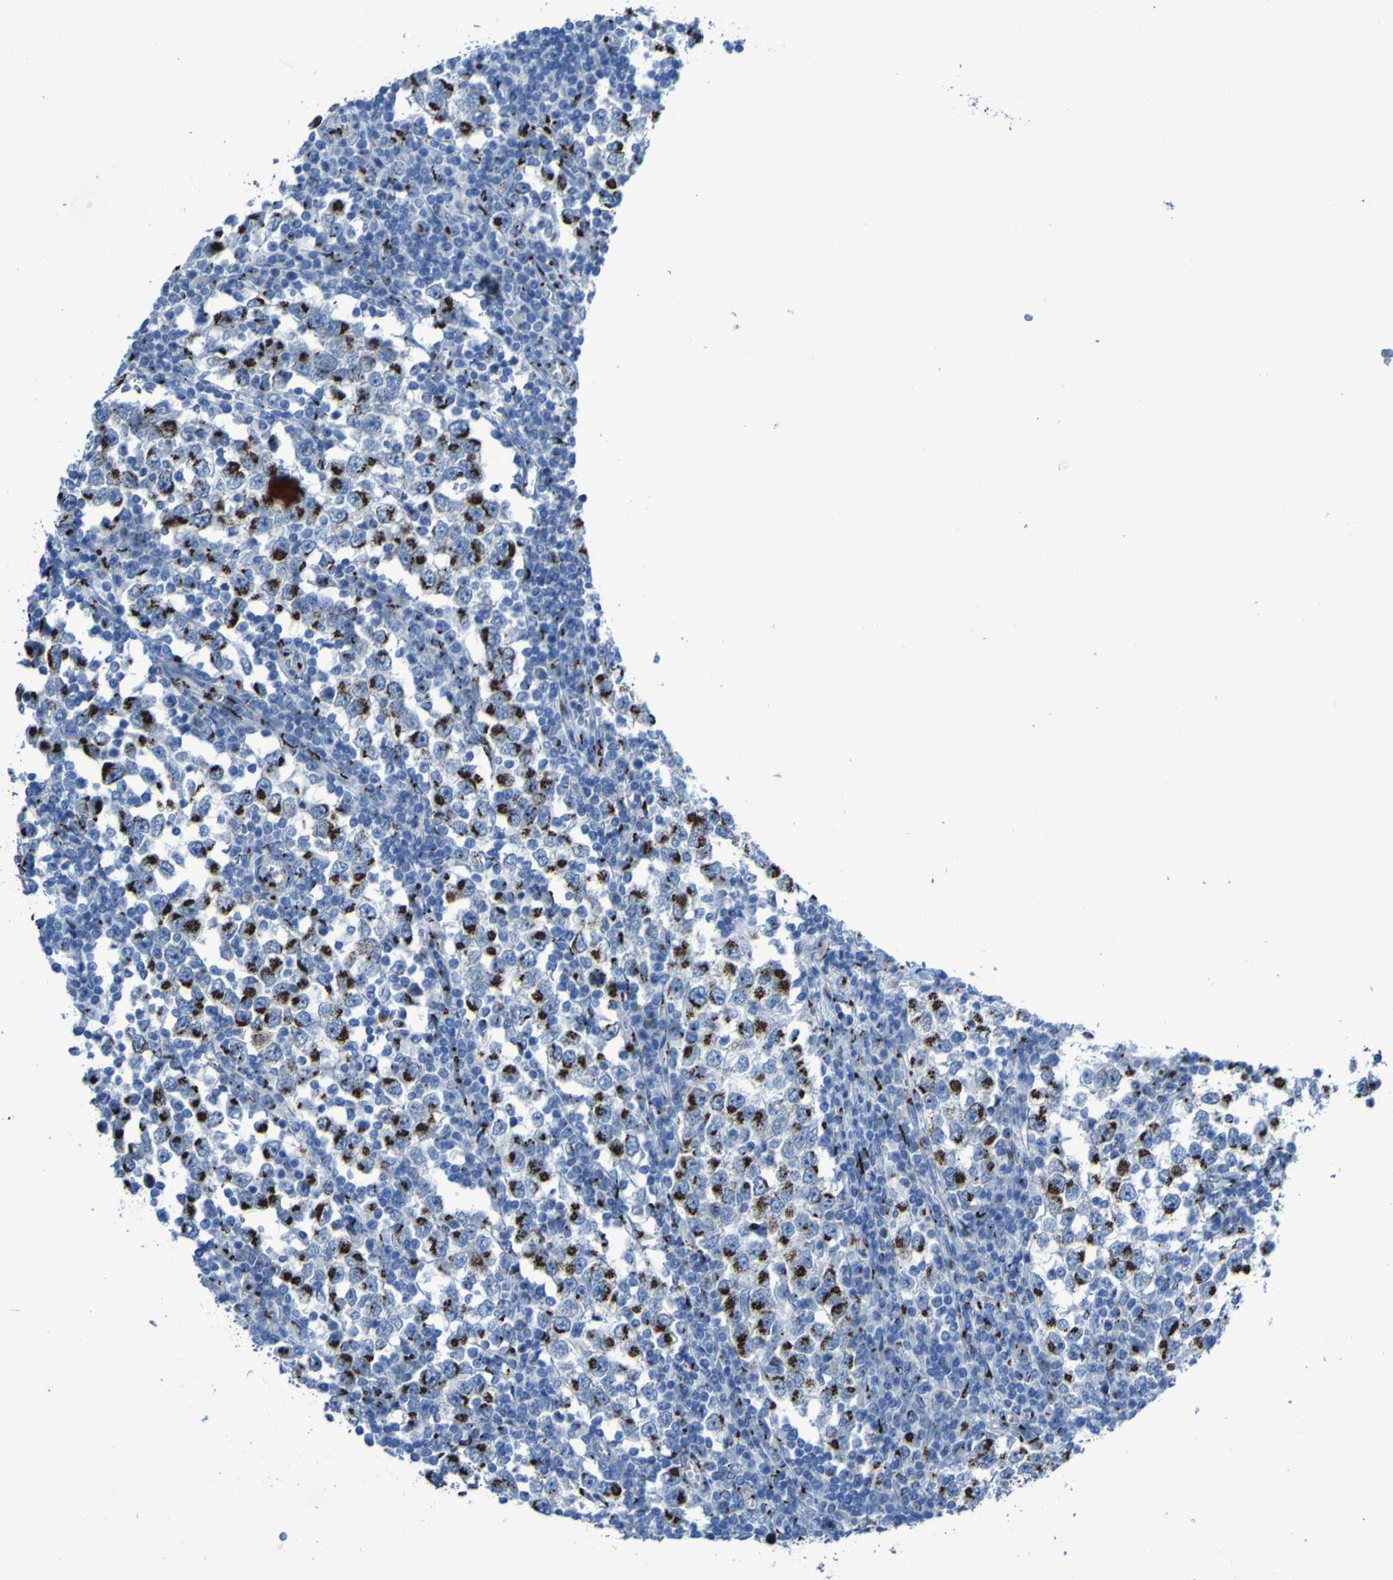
{"staining": {"intensity": "strong", "quantity": ">75%", "location": "cytoplasmic/membranous"}, "tissue": "testis cancer", "cell_type": "Tumor cells", "image_type": "cancer", "snomed": [{"axis": "morphology", "description": "Seminoma, NOS"}, {"axis": "topography", "description": "Testis"}], "caption": "The immunohistochemical stain labels strong cytoplasmic/membranous staining in tumor cells of seminoma (testis) tissue.", "gene": "GOLM1", "patient": {"sex": "male", "age": 65}}